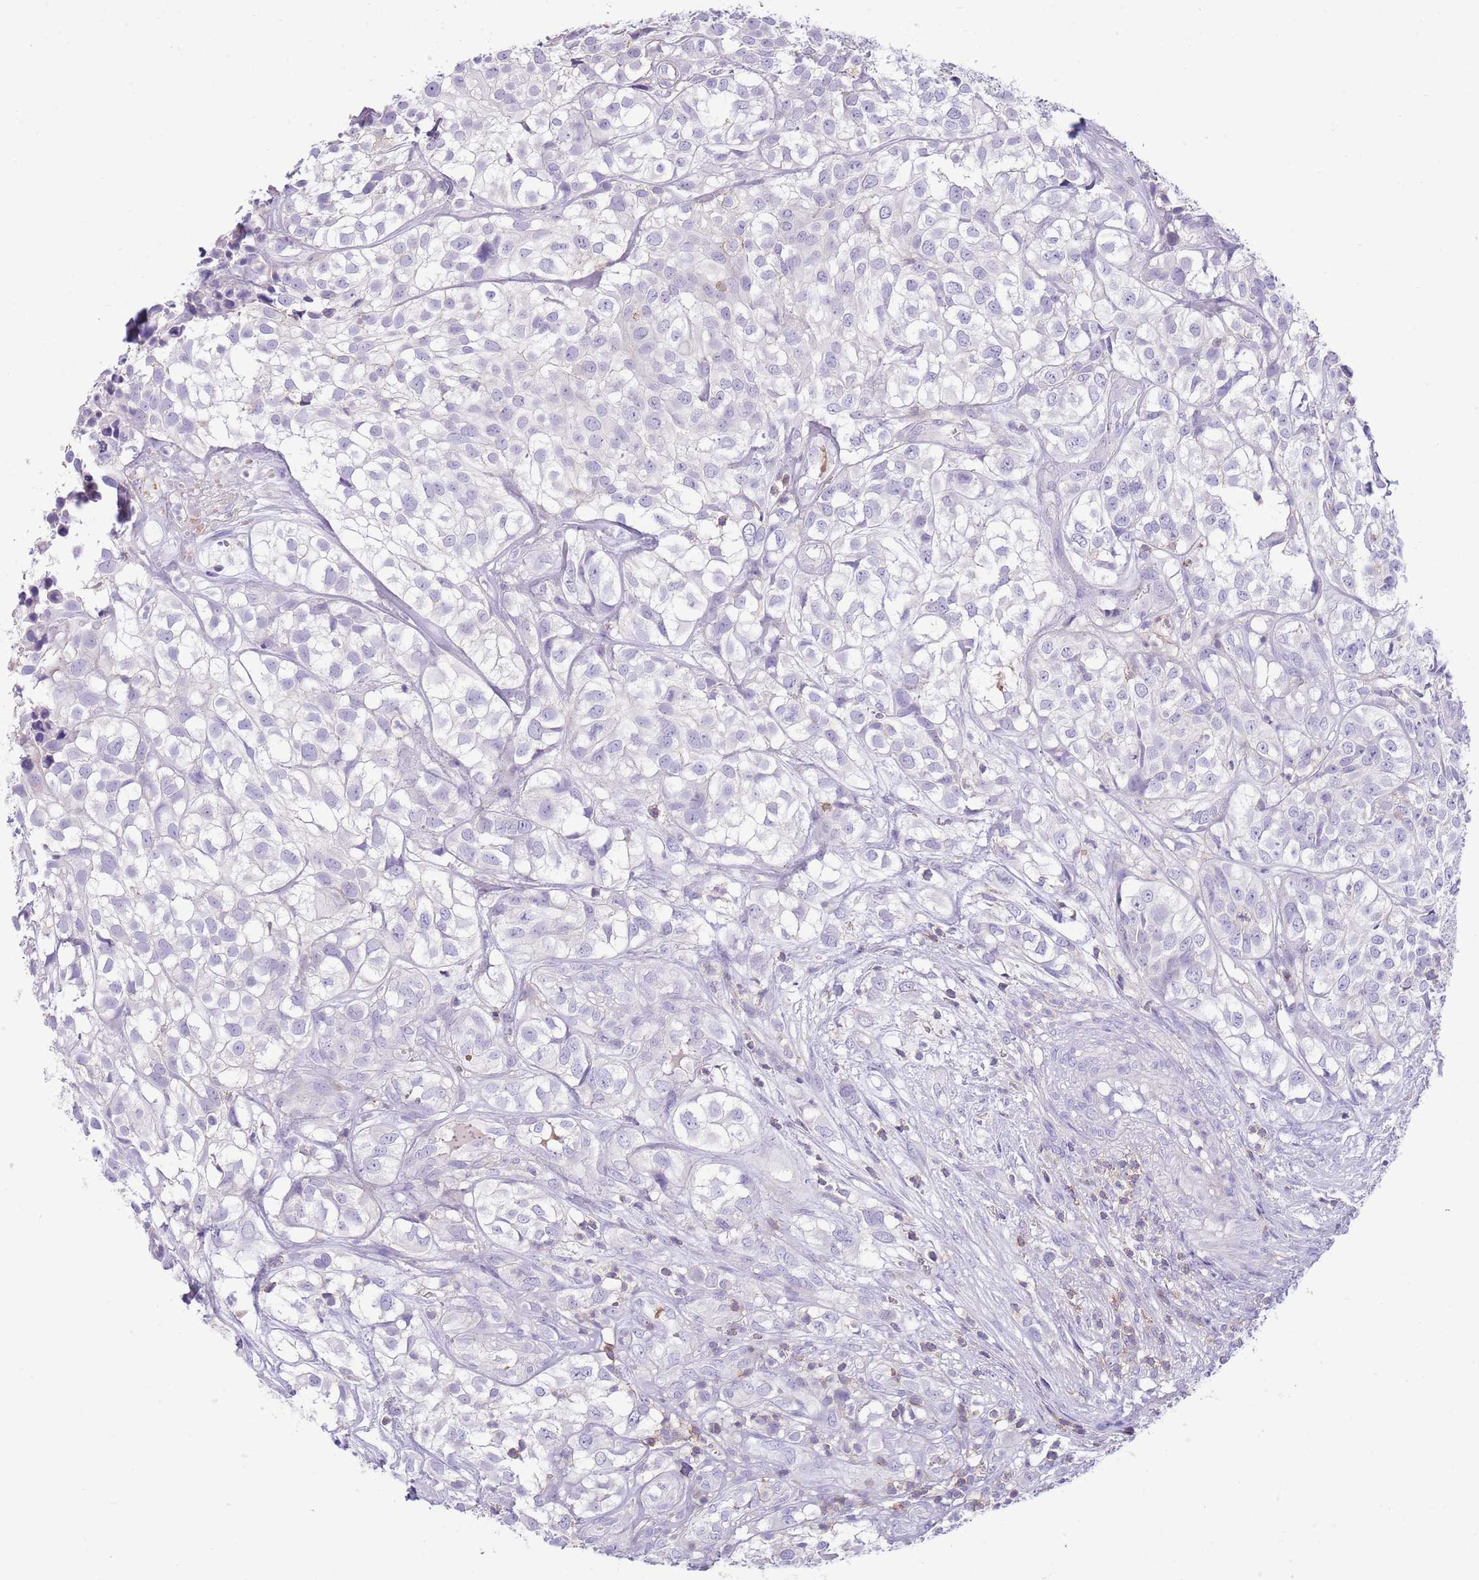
{"staining": {"intensity": "negative", "quantity": "none", "location": "none"}, "tissue": "urothelial cancer", "cell_type": "Tumor cells", "image_type": "cancer", "snomed": [{"axis": "morphology", "description": "Urothelial carcinoma, High grade"}, {"axis": "topography", "description": "Urinary bladder"}], "caption": "Immunohistochemistry (IHC) photomicrograph of high-grade urothelial carcinoma stained for a protein (brown), which shows no expression in tumor cells.", "gene": "OR4Q3", "patient": {"sex": "male", "age": 56}}